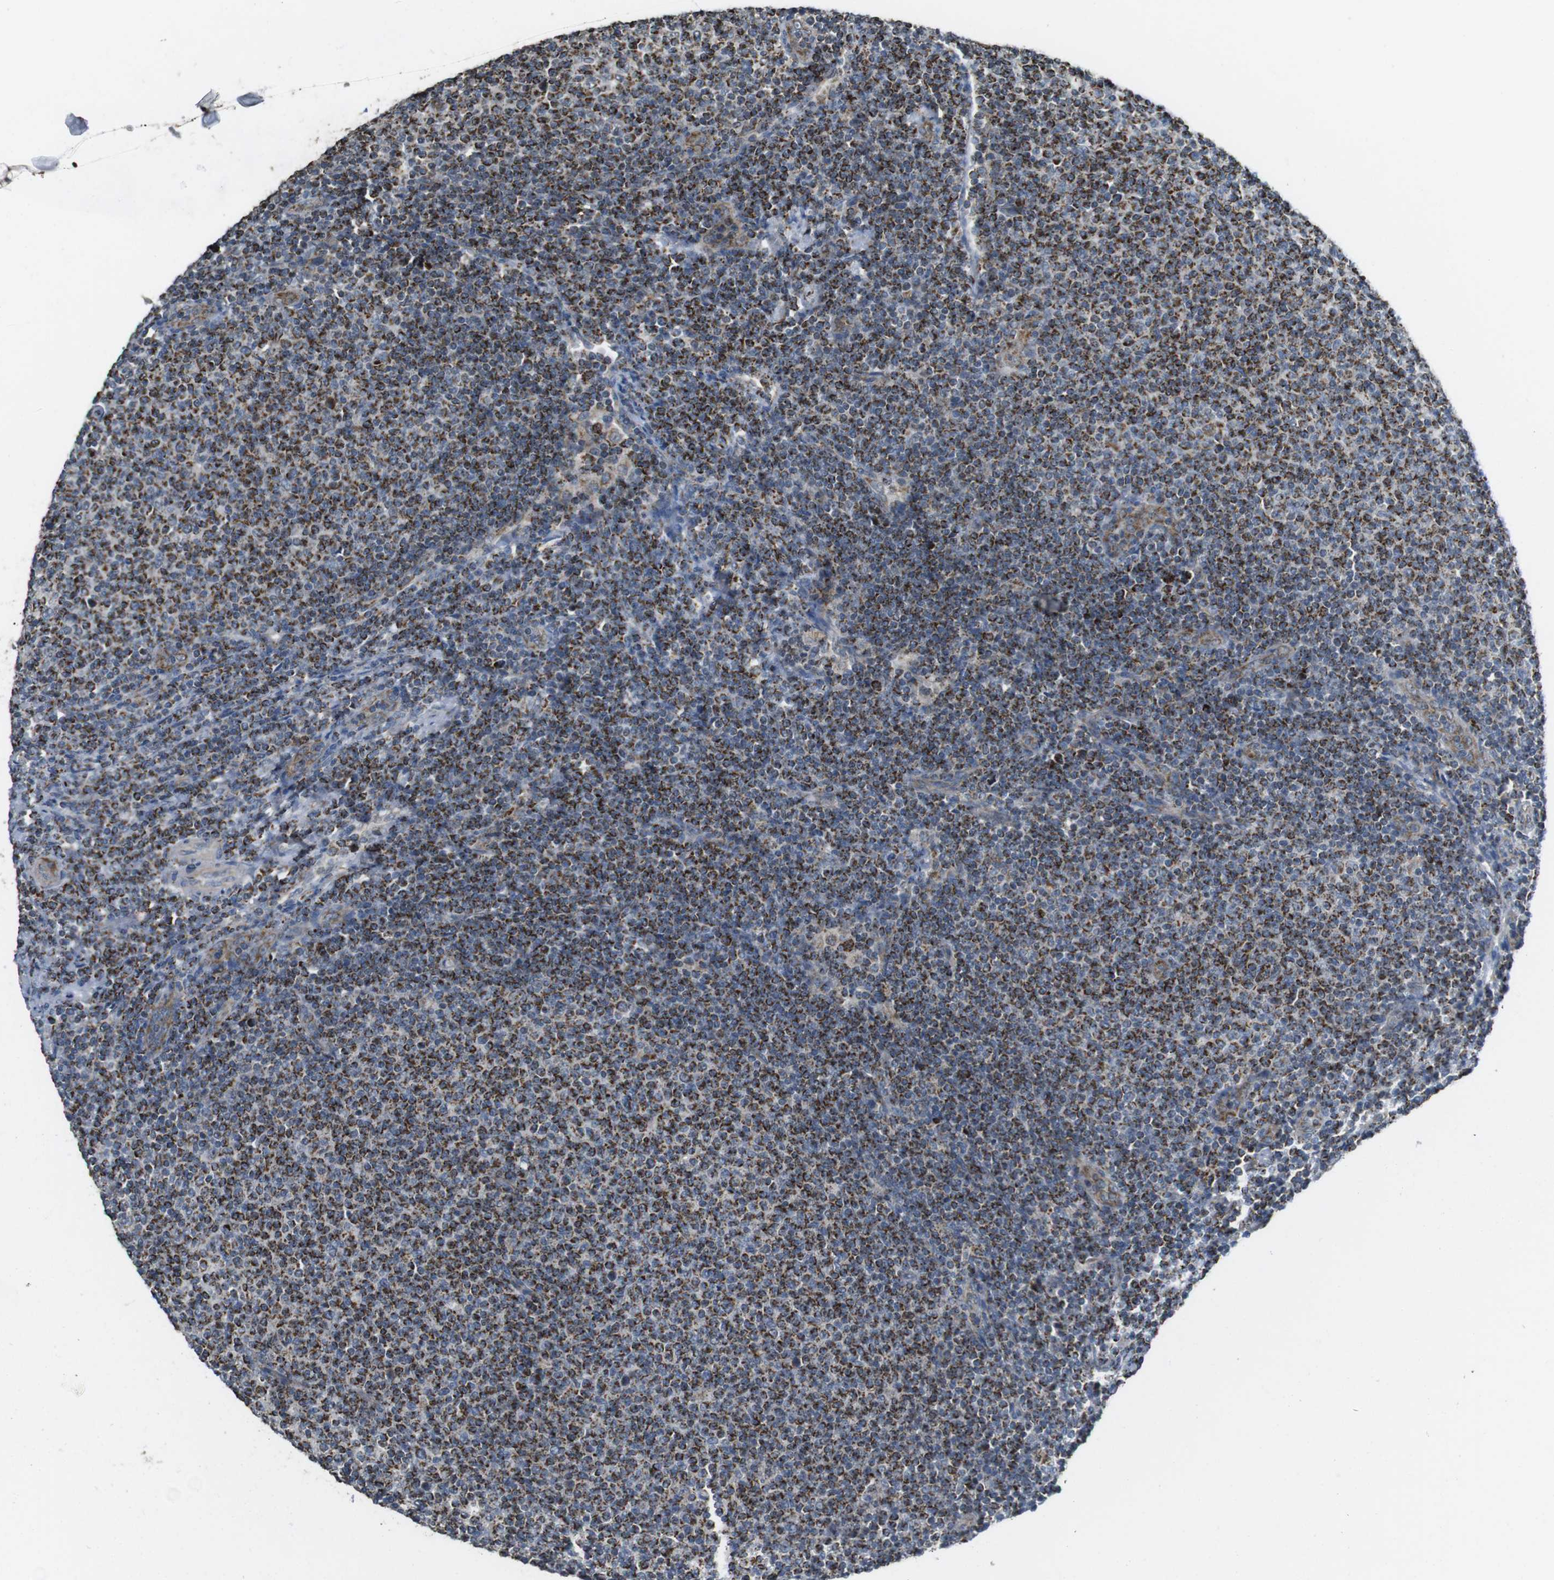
{"staining": {"intensity": "moderate", "quantity": "25%-75%", "location": "cytoplasmic/membranous"}, "tissue": "lymphoma", "cell_type": "Tumor cells", "image_type": "cancer", "snomed": [{"axis": "morphology", "description": "Malignant lymphoma, non-Hodgkin's type, Low grade"}, {"axis": "topography", "description": "Lymph node"}], "caption": "The photomicrograph shows immunohistochemical staining of low-grade malignant lymphoma, non-Hodgkin's type. There is moderate cytoplasmic/membranous expression is appreciated in approximately 25%-75% of tumor cells. (IHC, brightfield microscopy, high magnification).", "gene": "CALHM2", "patient": {"sex": "male", "age": 66}}